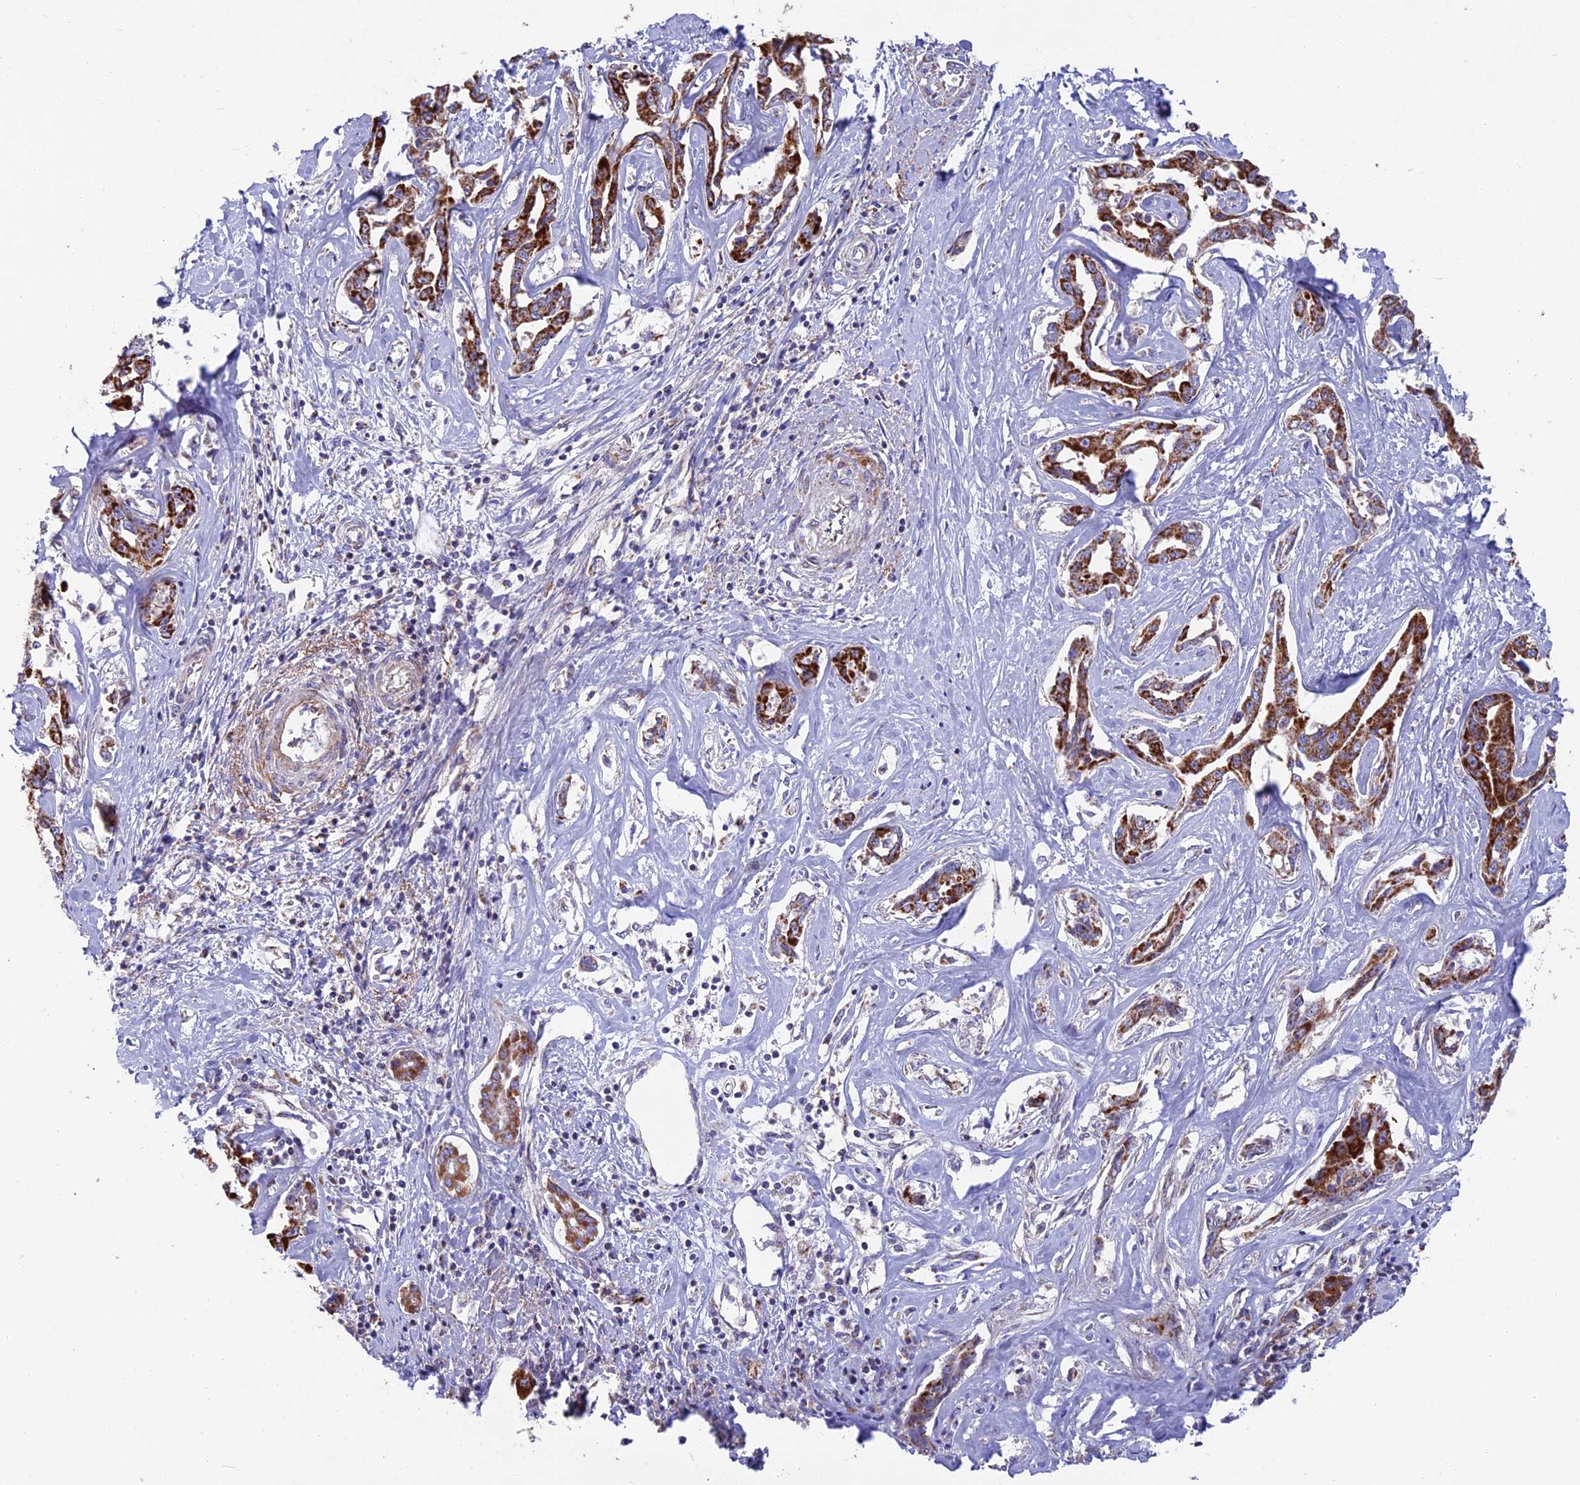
{"staining": {"intensity": "strong", "quantity": ">75%", "location": "cytoplasmic/membranous"}, "tissue": "liver cancer", "cell_type": "Tumor cells", "image_type": "cancer", "snomed": [{"axis": "morphology", "description": "Cholangiocarcinoma"}, {"axis": "topography", "description": "Liver"}], "caption": "There is high levels of strong cytoplasmic/membranous staining in tumor cells of liver cancer (cholangiocarcinoma), as demonstrated by immunohistochemical staining (brown color).", "gene": "CS", "patient": {"sex": "male", "age": 59}}